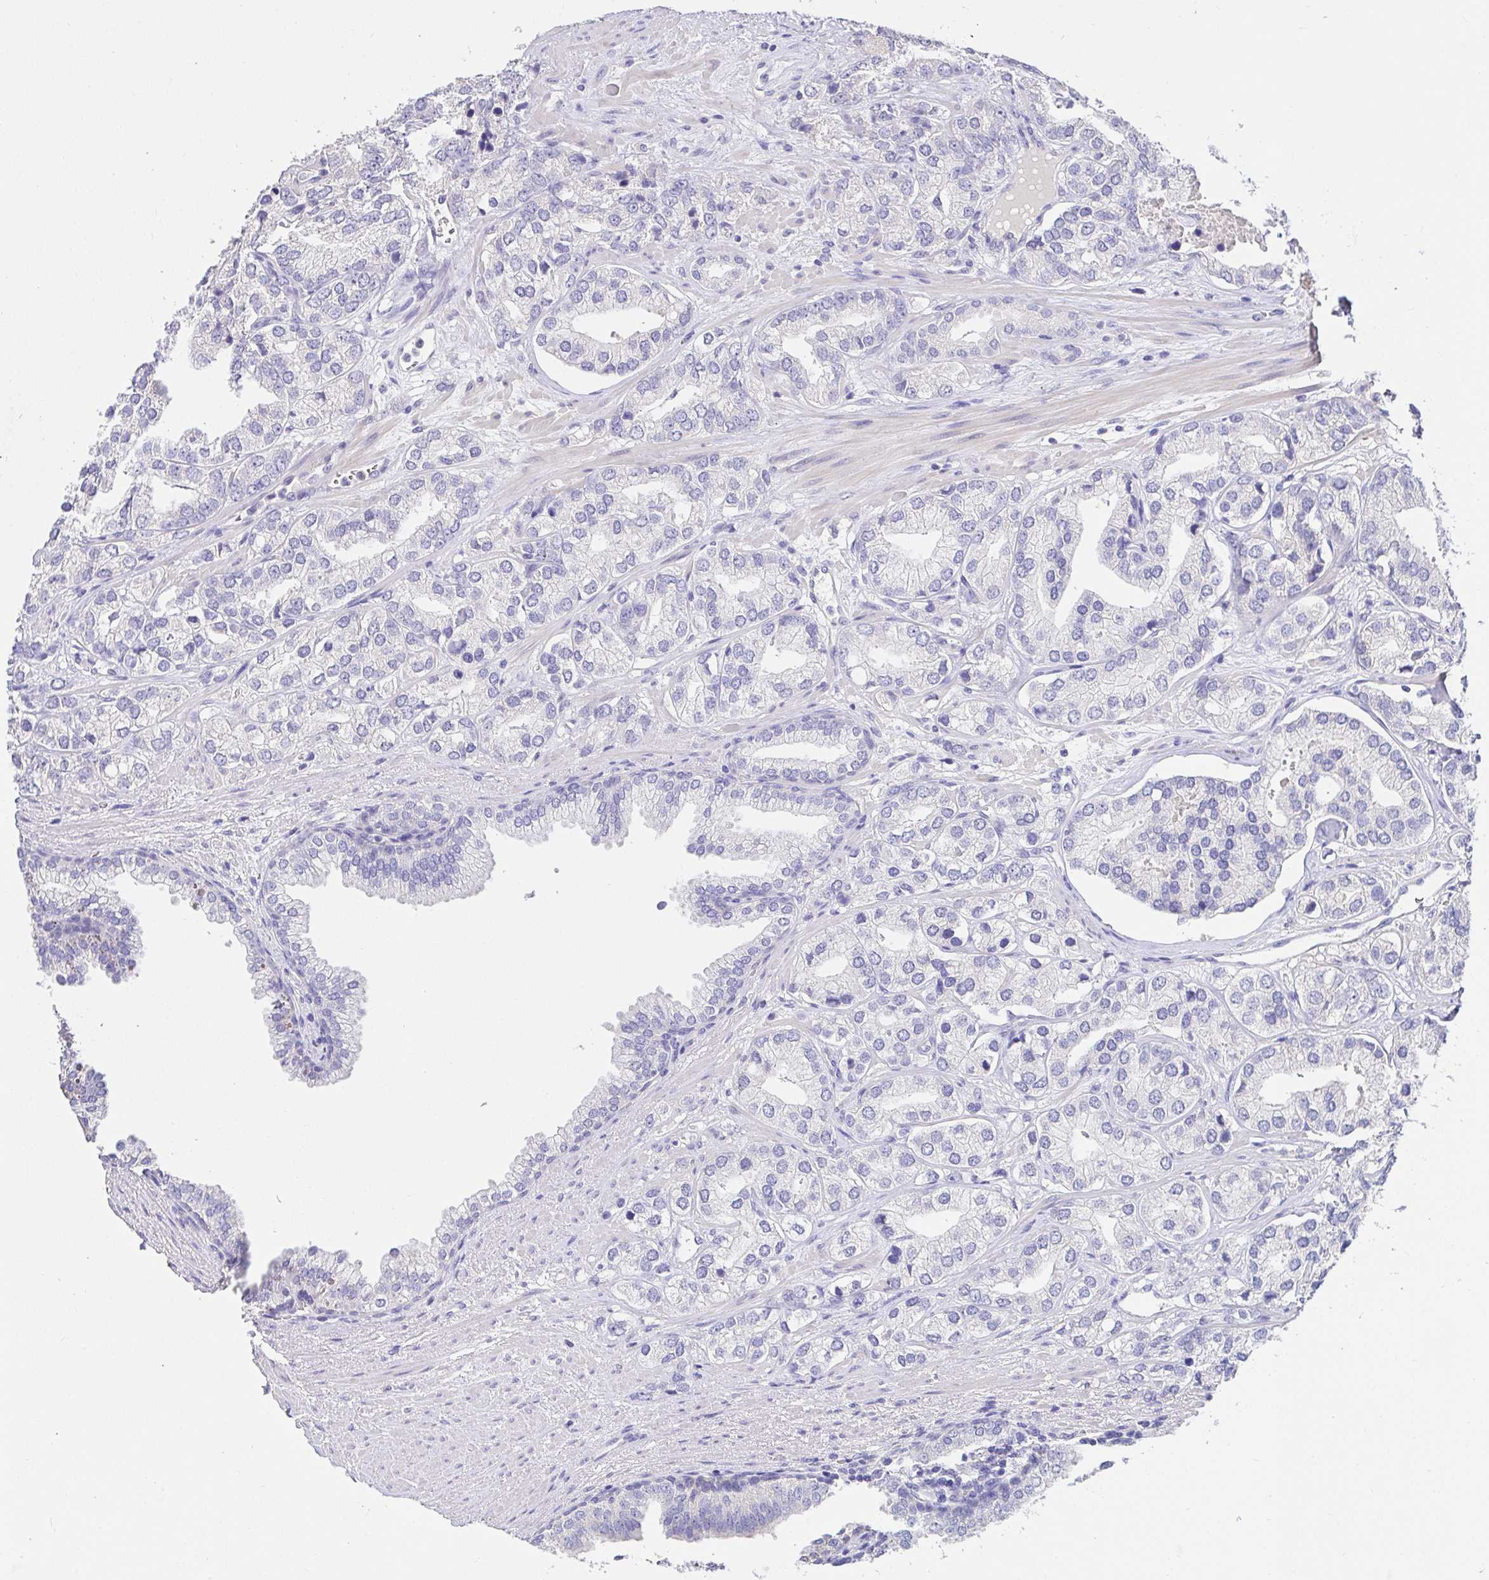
{"staining": {"intensity": "negative", "quantity": "none", "location": "none"}, "tissue": "prostate cancer", "cell_type": "Tumor cells", "image_type": "cancer", "snomed": [{"axis": "morphology", "description": "Adenocarcinoma, High grade"}, {"axis": "topography", "description": "Prostate"}], "caption": "Prostate cancer stained for a protein using immunohistochemistry exhibits no staining tumor cells.", "gene": "CDO1", "patient": {"sex": "male", "age": 58}}